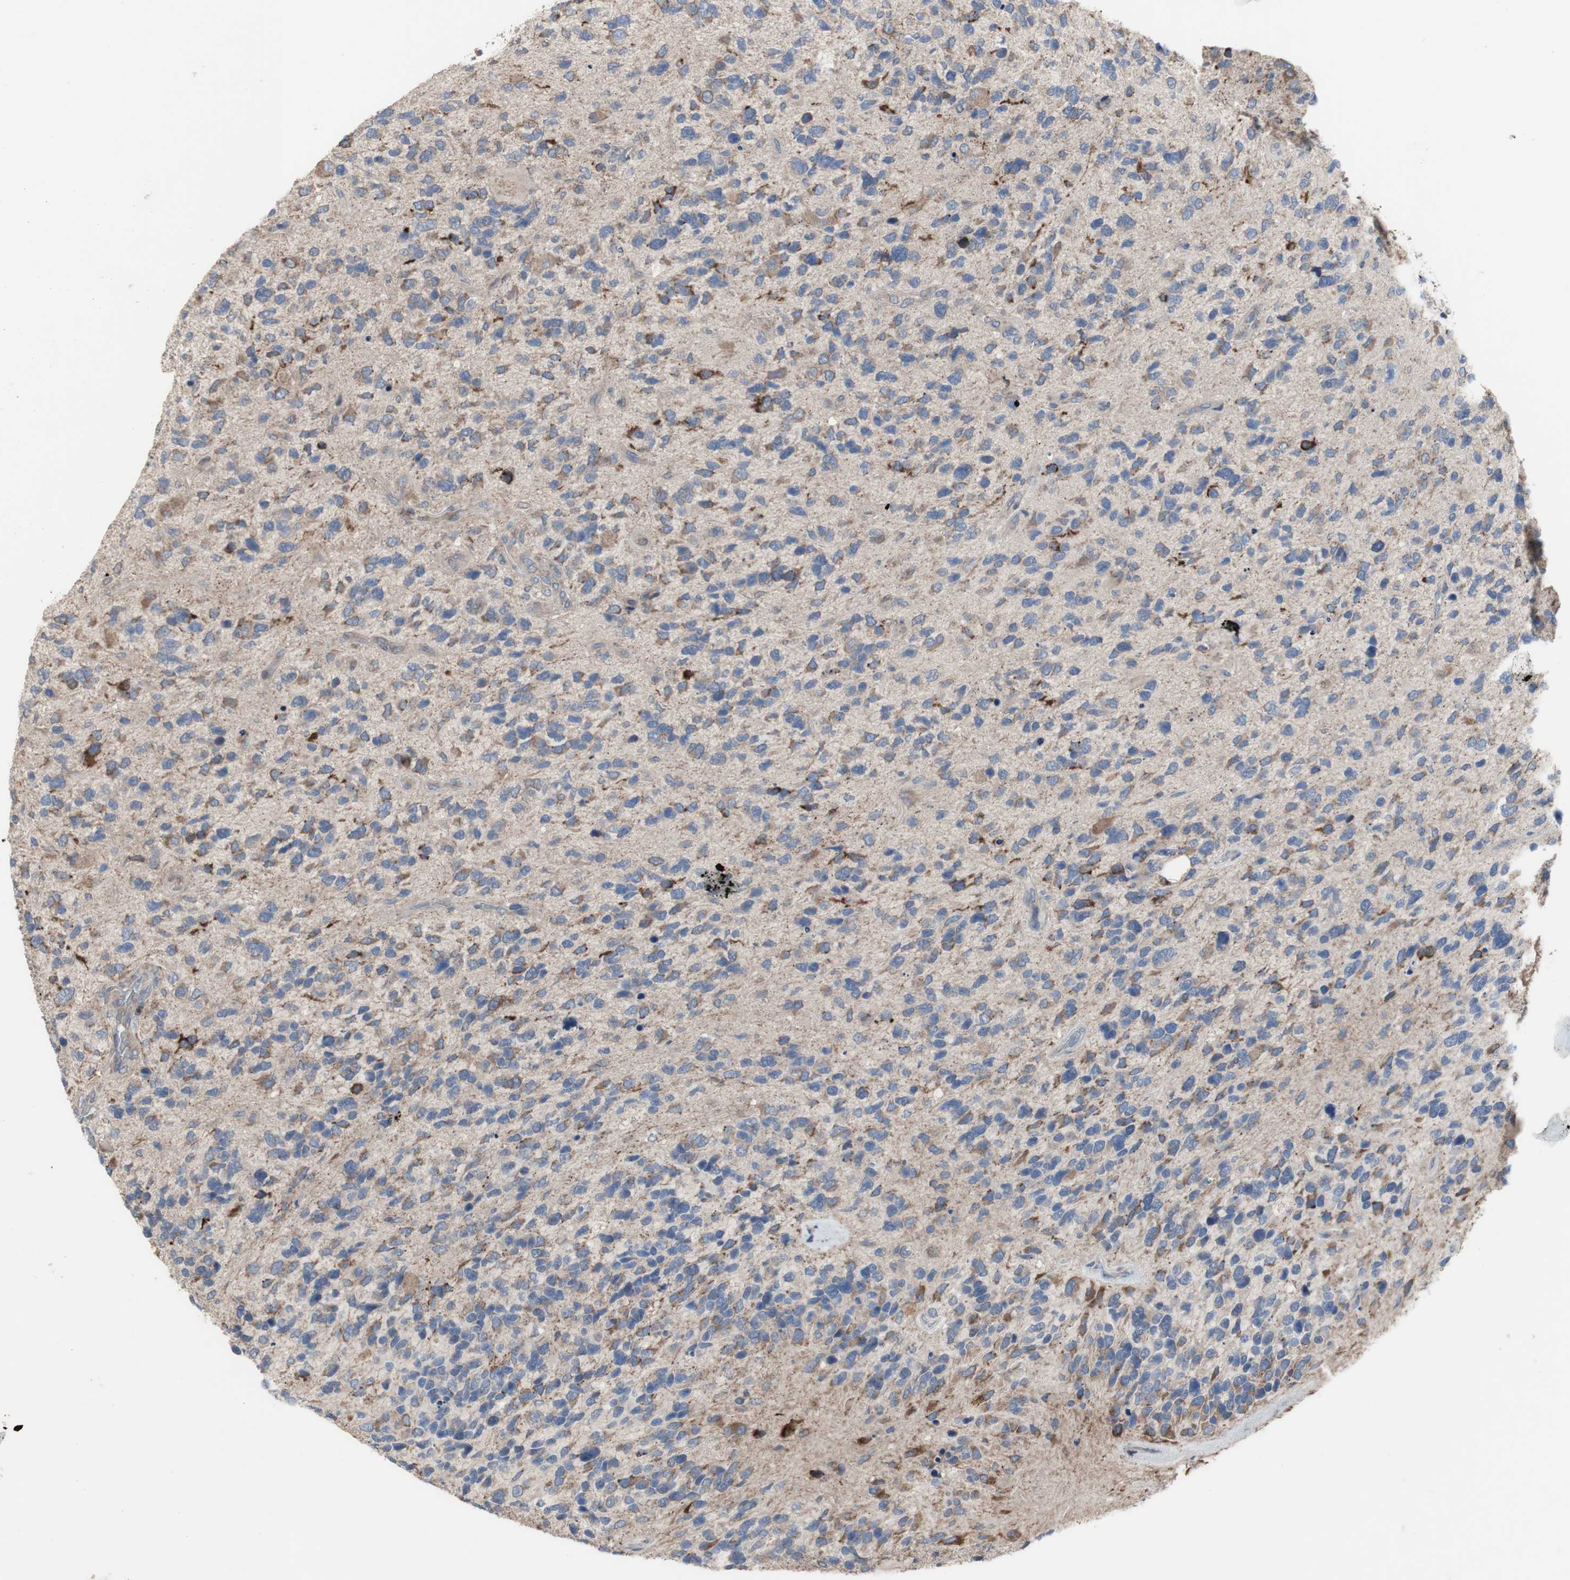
{"staining": {"intensity": "moderate", "quantity": "<25%", "location": "cytoplasmic/membranous"}, "tissue": "glioma", "cell_type": "Tumor cells", "image_type": "cancer", "snomed": [{"axis": "morphology", "description": "Glioma, malignant, High grade"}, {"axis": "topography", "description": "Brain"}], "caption": "High-grade glioma (malignant) tissue shows moderate cytoplasmic/membranous expression in approximately <25% of tumor cells", "gene": "TTC14", "patient": {"sex": "female", "age": 58}}